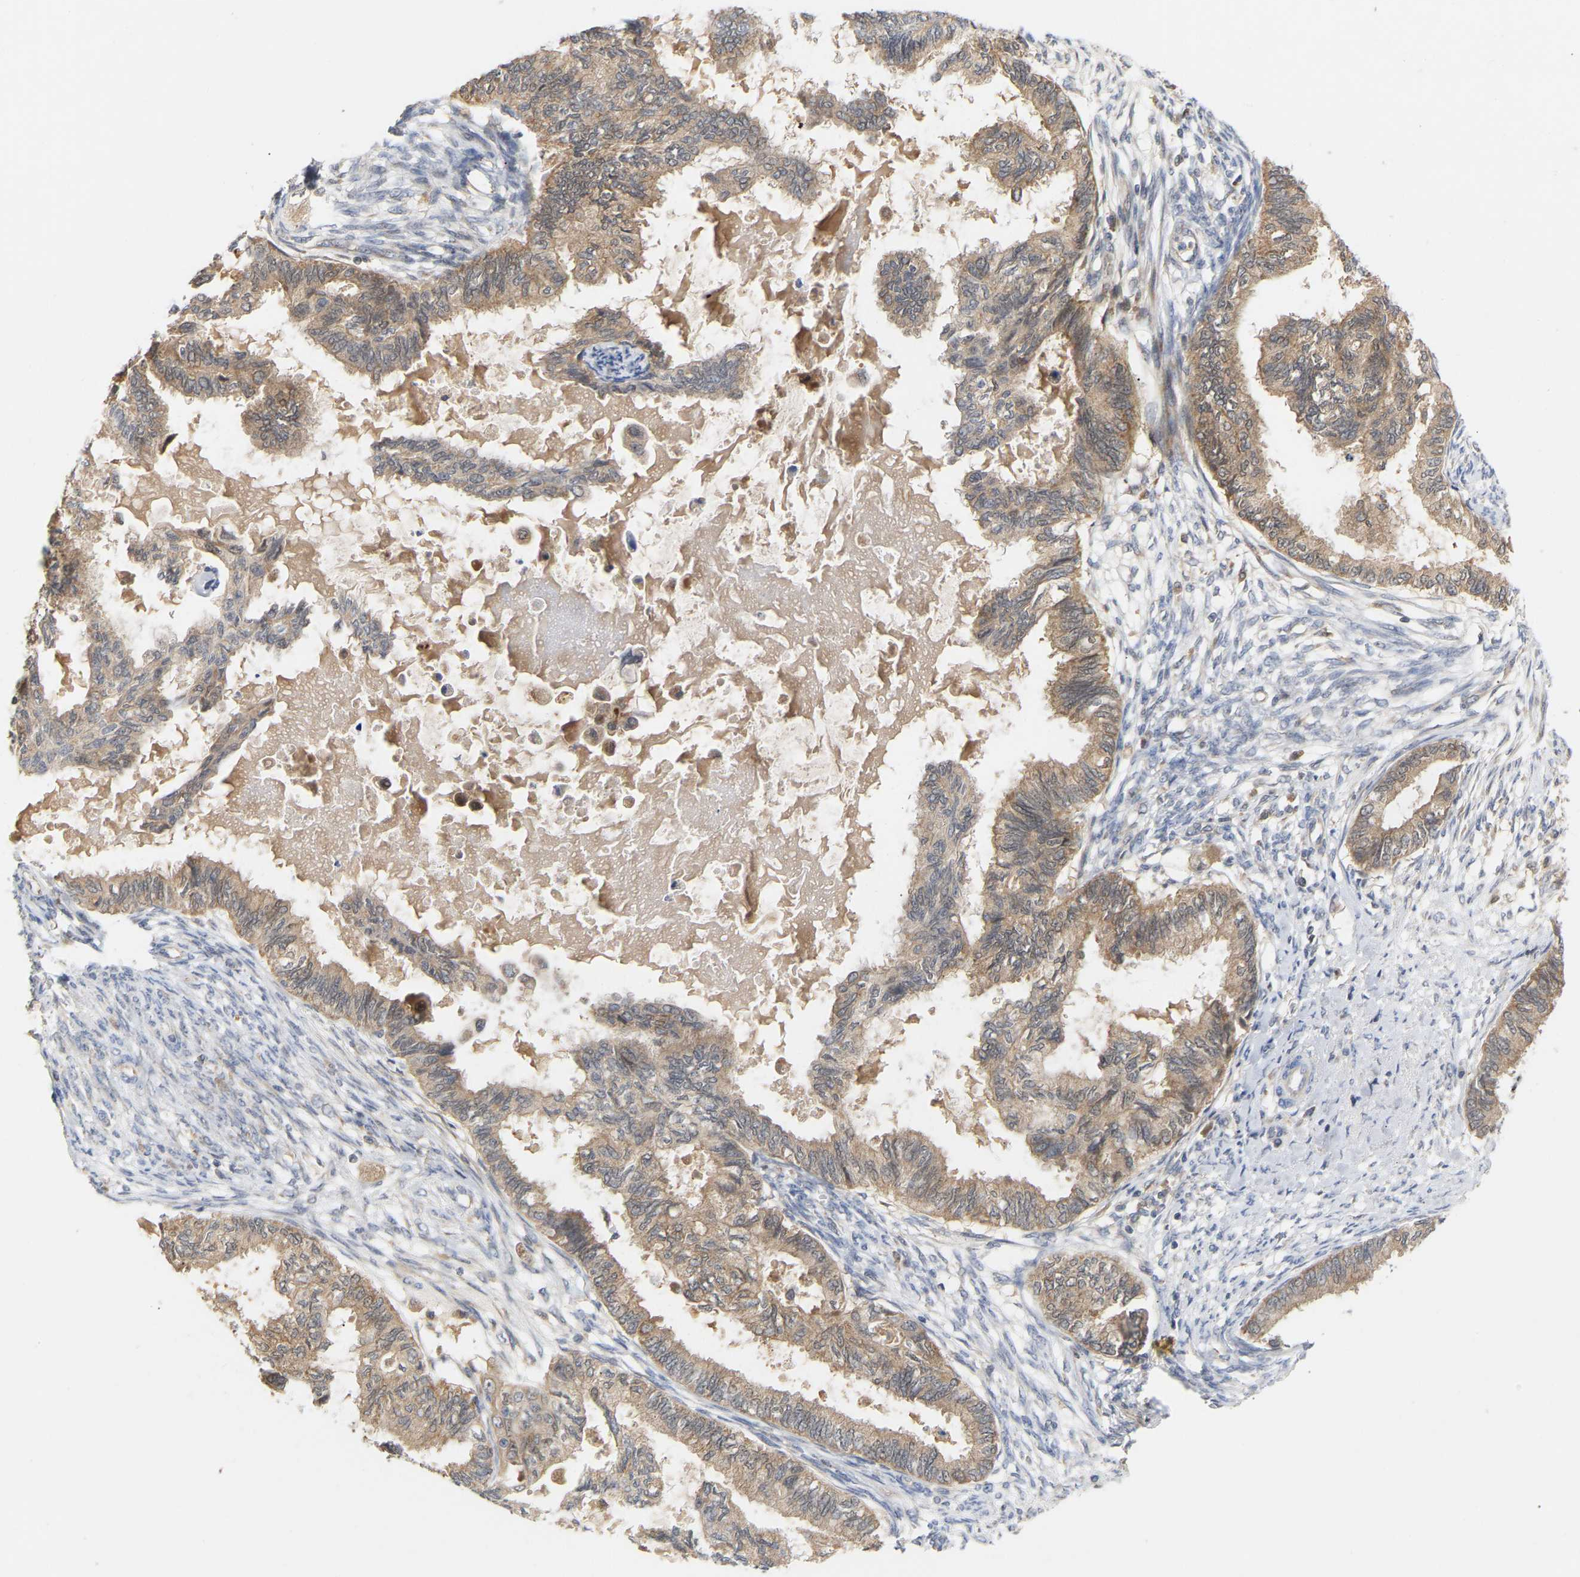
{"staining": {"intensity": "moderate", "quantity": ">75%", "location": "cytoplasmic/membranous"}, "tissue": "cervical cancer", "cell_type": "Tumor cells", "image_type": "cancer", "snomed": [{"axis": "morphology", "description": "Normal tissue, NOS"}, {"axis": "morphology", "description": "Adenocarcinoma, NOS"}, {"axis": "topography", "description": "Cervix"}, {"axis": "topography", "description": "Endometrium"}], "caption": "Protein expression analysis of adenocarcinoma (cervical) exhibits moderate cytoplasmic/membranous staining in about >75% of tumor cells.", "gene": "TPMT", "patient": {"sex": "female", "age": 86}}